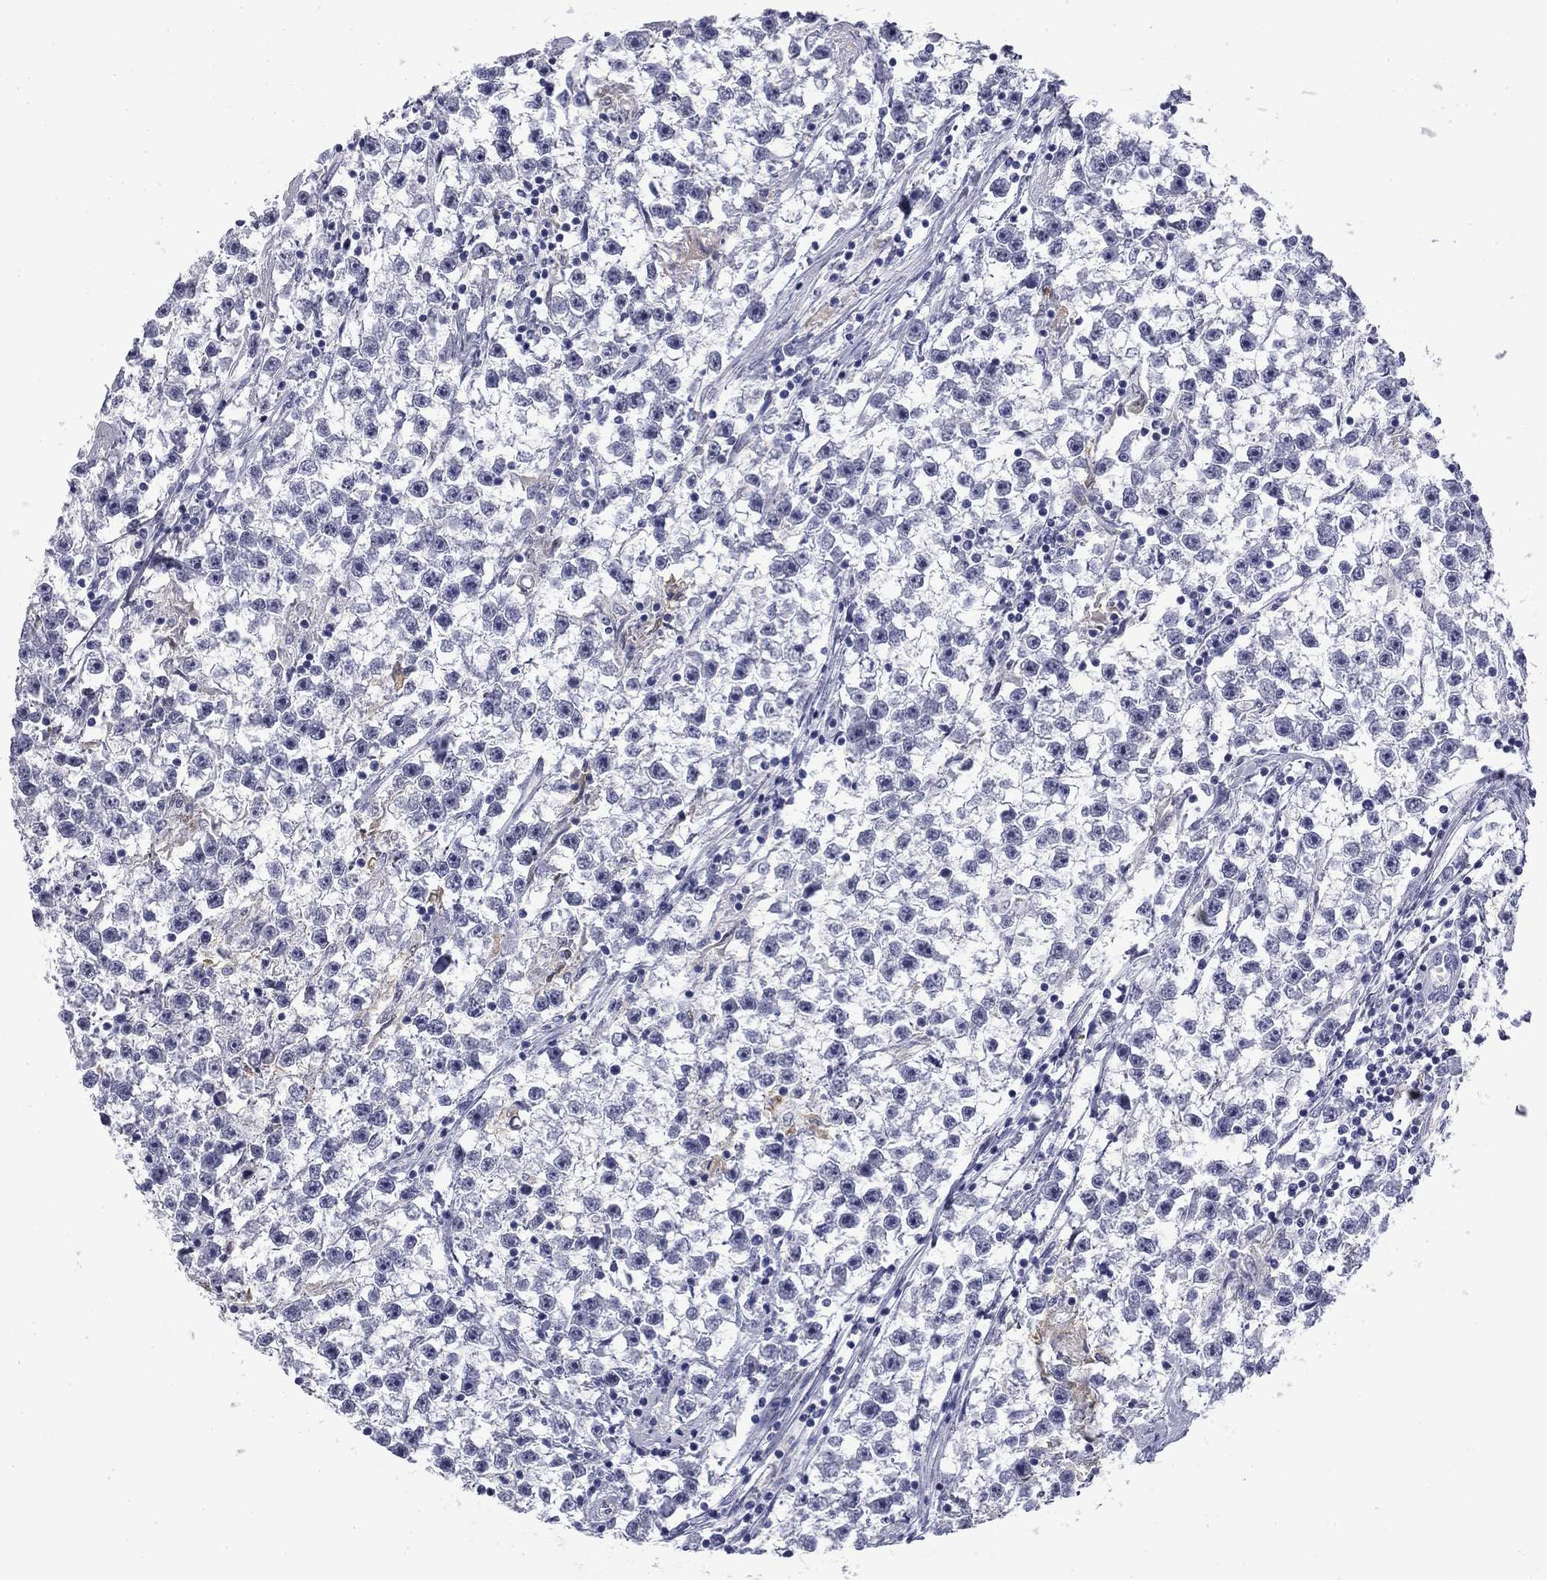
{"staining": {"intensity": "negative", "quantity": "none", "location": "none"}, "tissue": "testis cancer", "cell_type": "Tumor cells", "image_type": "cancer", "snomed": [{"axis": "morphology", "description": "Seminoma, NOS"}, {"axis": "topography", "description": "Testis"}], "caption": "High magnification brightfield microscopy of seminoma (testis) stained with DAB (brown) and counterstained with hematoxylin (blue): tumor cells show no significant positivity.", "gene": "BCL2L14", "patient": {"sex": "male", "age": 59}}